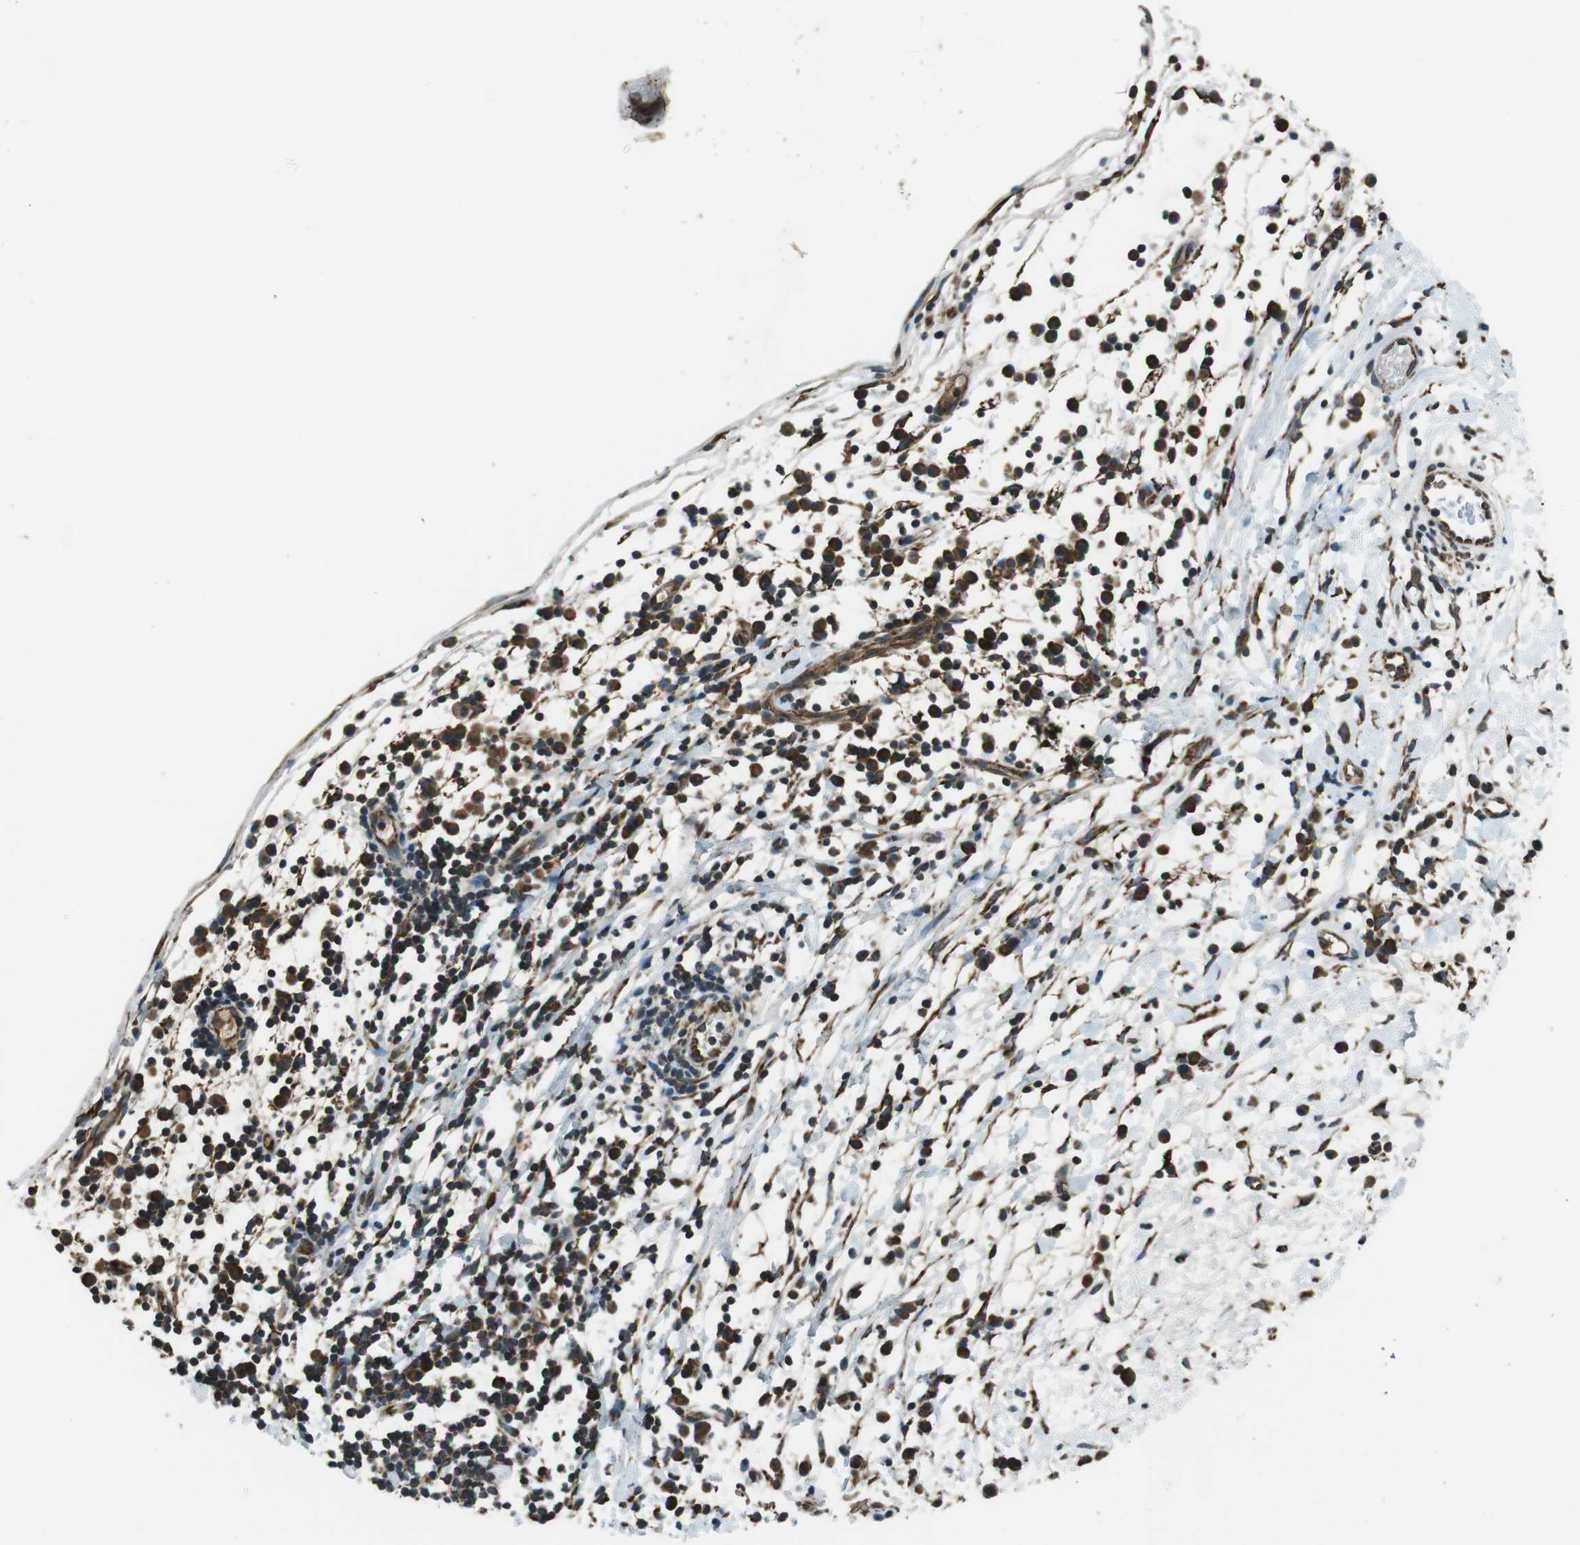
{"staining": {"intensity": "strong", "quantity": ">75%", "location": "cytoplasmic/membranous"}, "tissue": "nasopharynx", "cell_type": "Respiratory epithelial cells", "image_type": "normal", "snomed": [{"axis": "morphology", "description": "Normal tissue, NOS"}, {"axis": "topography", "description": "Nasopharynx"}], "caption": "A brown stain highlights strong cytoplasmic/membranous positivity of a protein in respiratory epithelial cells of normal nasopharynx. The staining is performed using DAB brown chromogen to label protein expression. The nuclei are counter-stained blue using hematoxylin.", "gene": "KTN1", "patient": {"sex": "male", "age": 13}}